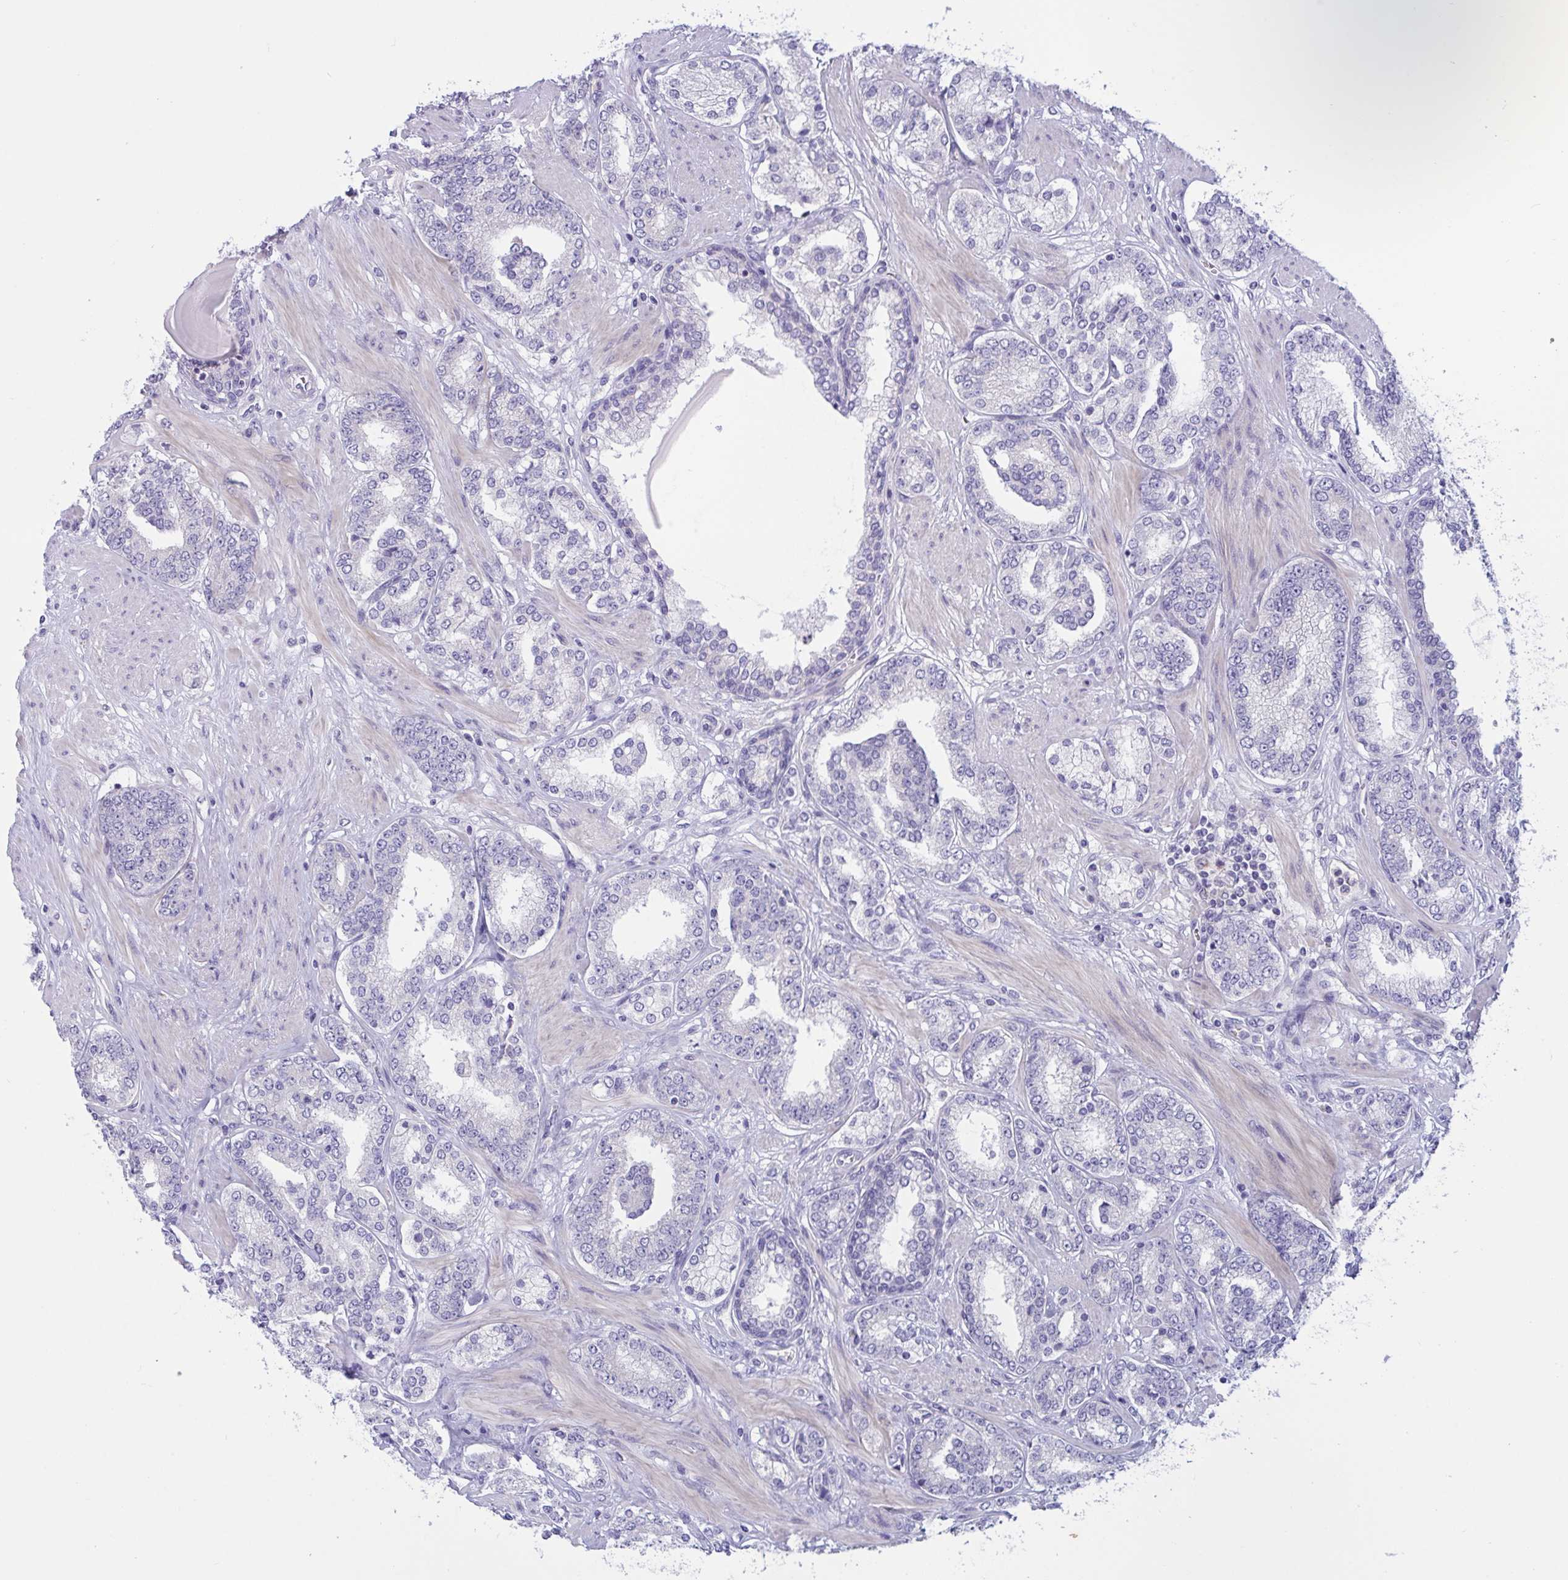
{"staining": {"intensity": "negative", "quantity": "none", "location": "none"}, "tissue": "prostate cancer", "cell_type": "Tumor cells", "image_type": "cancer", "snomed": [{"axis": "morphology", "description": "Adenocarcinoma, High grade"}, {"axis": "topography", "description": "Prostate"}], "caption": "An immunohistochemistry image of high-grade adenocarcinoma (prostate) is shown. There is no staining in tumor cells of high-grade adenocarcinoma (prostate).", "gene": "OXLD1", "patient": {"sex": "male", "age": 62}}